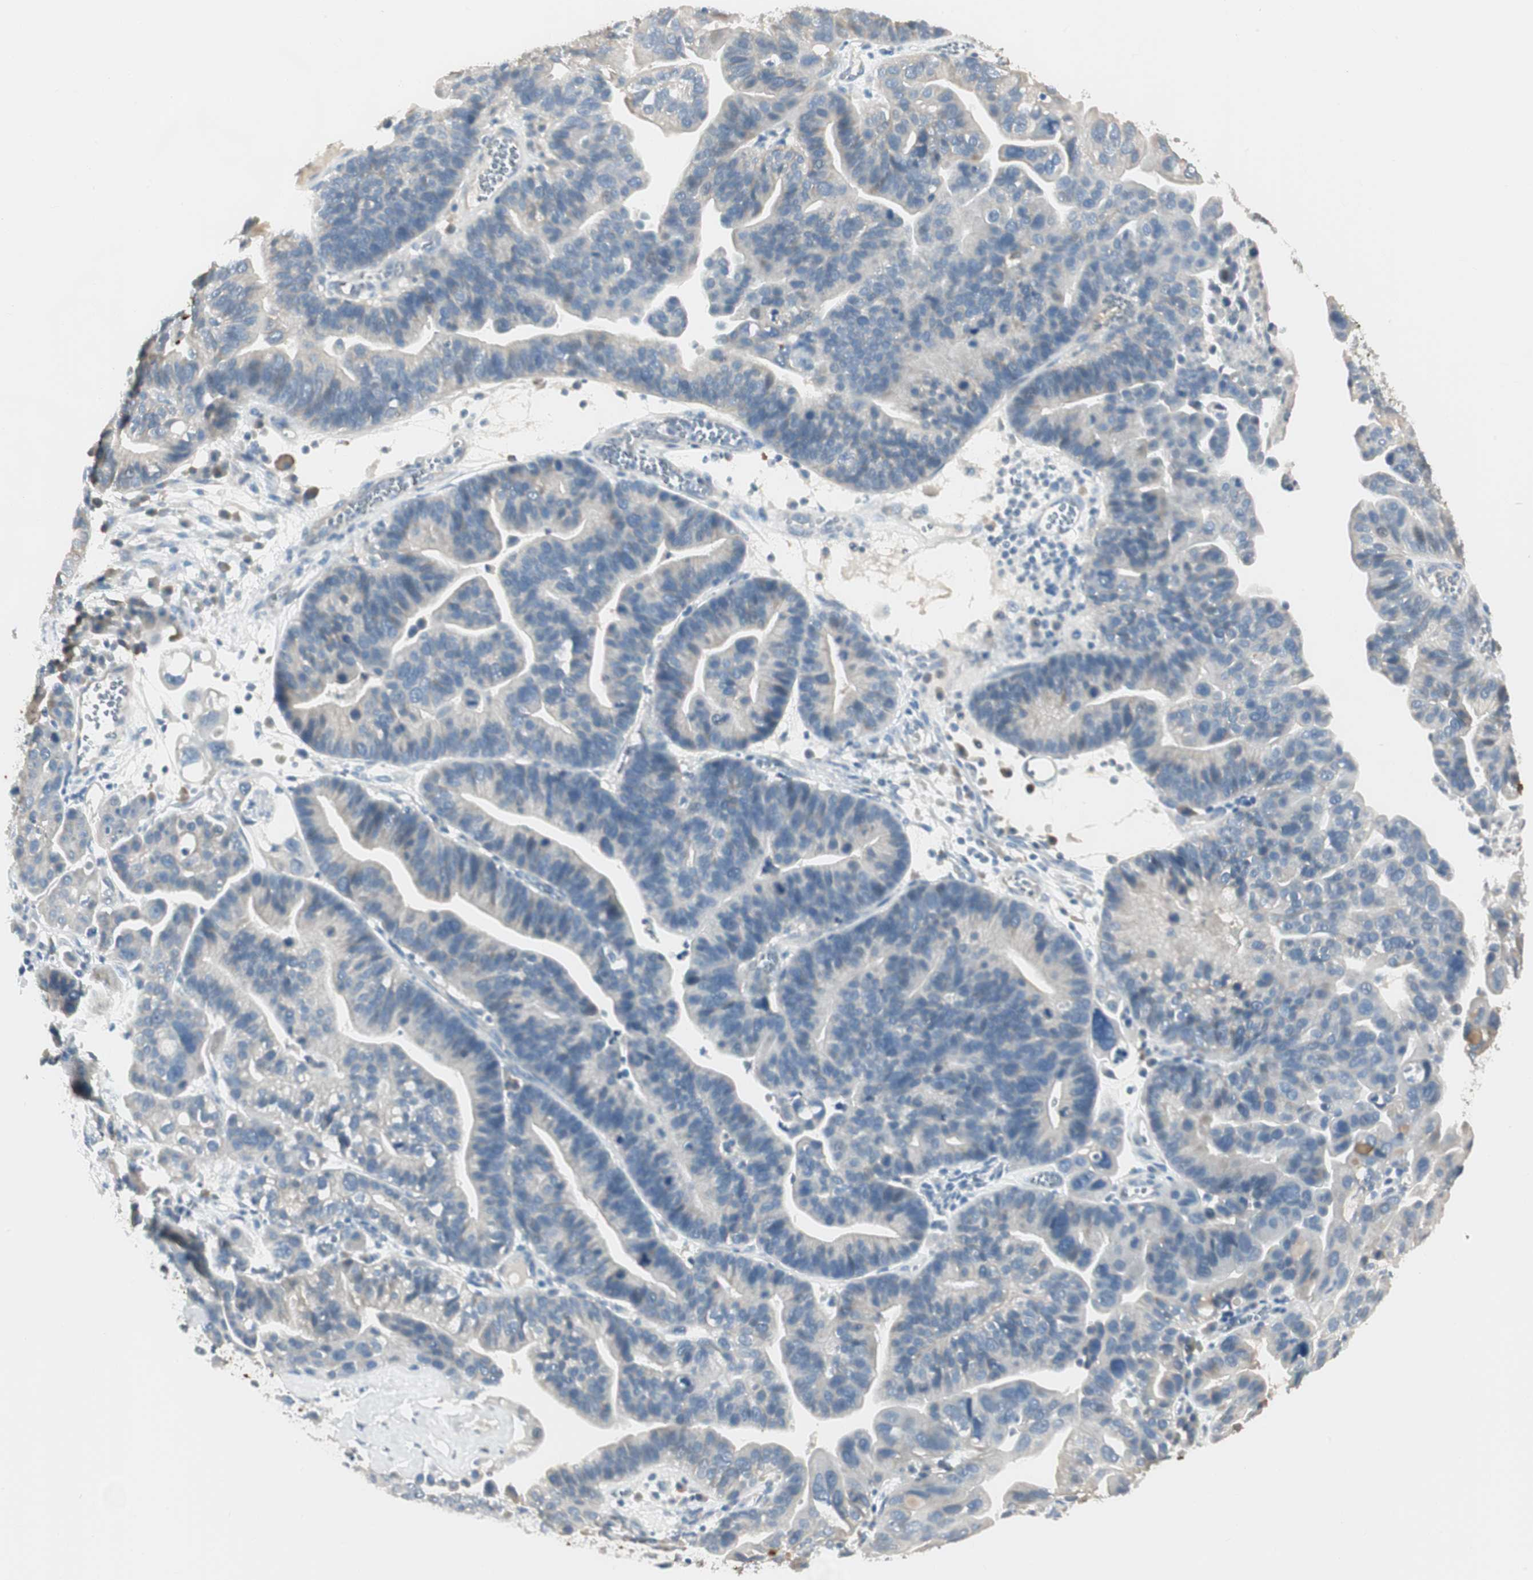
{"staining": {"intensity": "negative", "quantity": "none", "location": "none"}, "tissue": "ovarian cancer", "cell_type": "Tumor cells", "image_type": "cancer", "snomed": [{"axis": "morphology", "description": "Cystadenocarcinoma, serous, NOS"}, {"axis": "topography", "description": "Ovary"}], "caption": "There is no significant positivity in tumor cells of ovarian cancer (serous cystadenocarcinoma).", "gene": "SPINK4", "patient": {"sex": "female", "age": 56}}